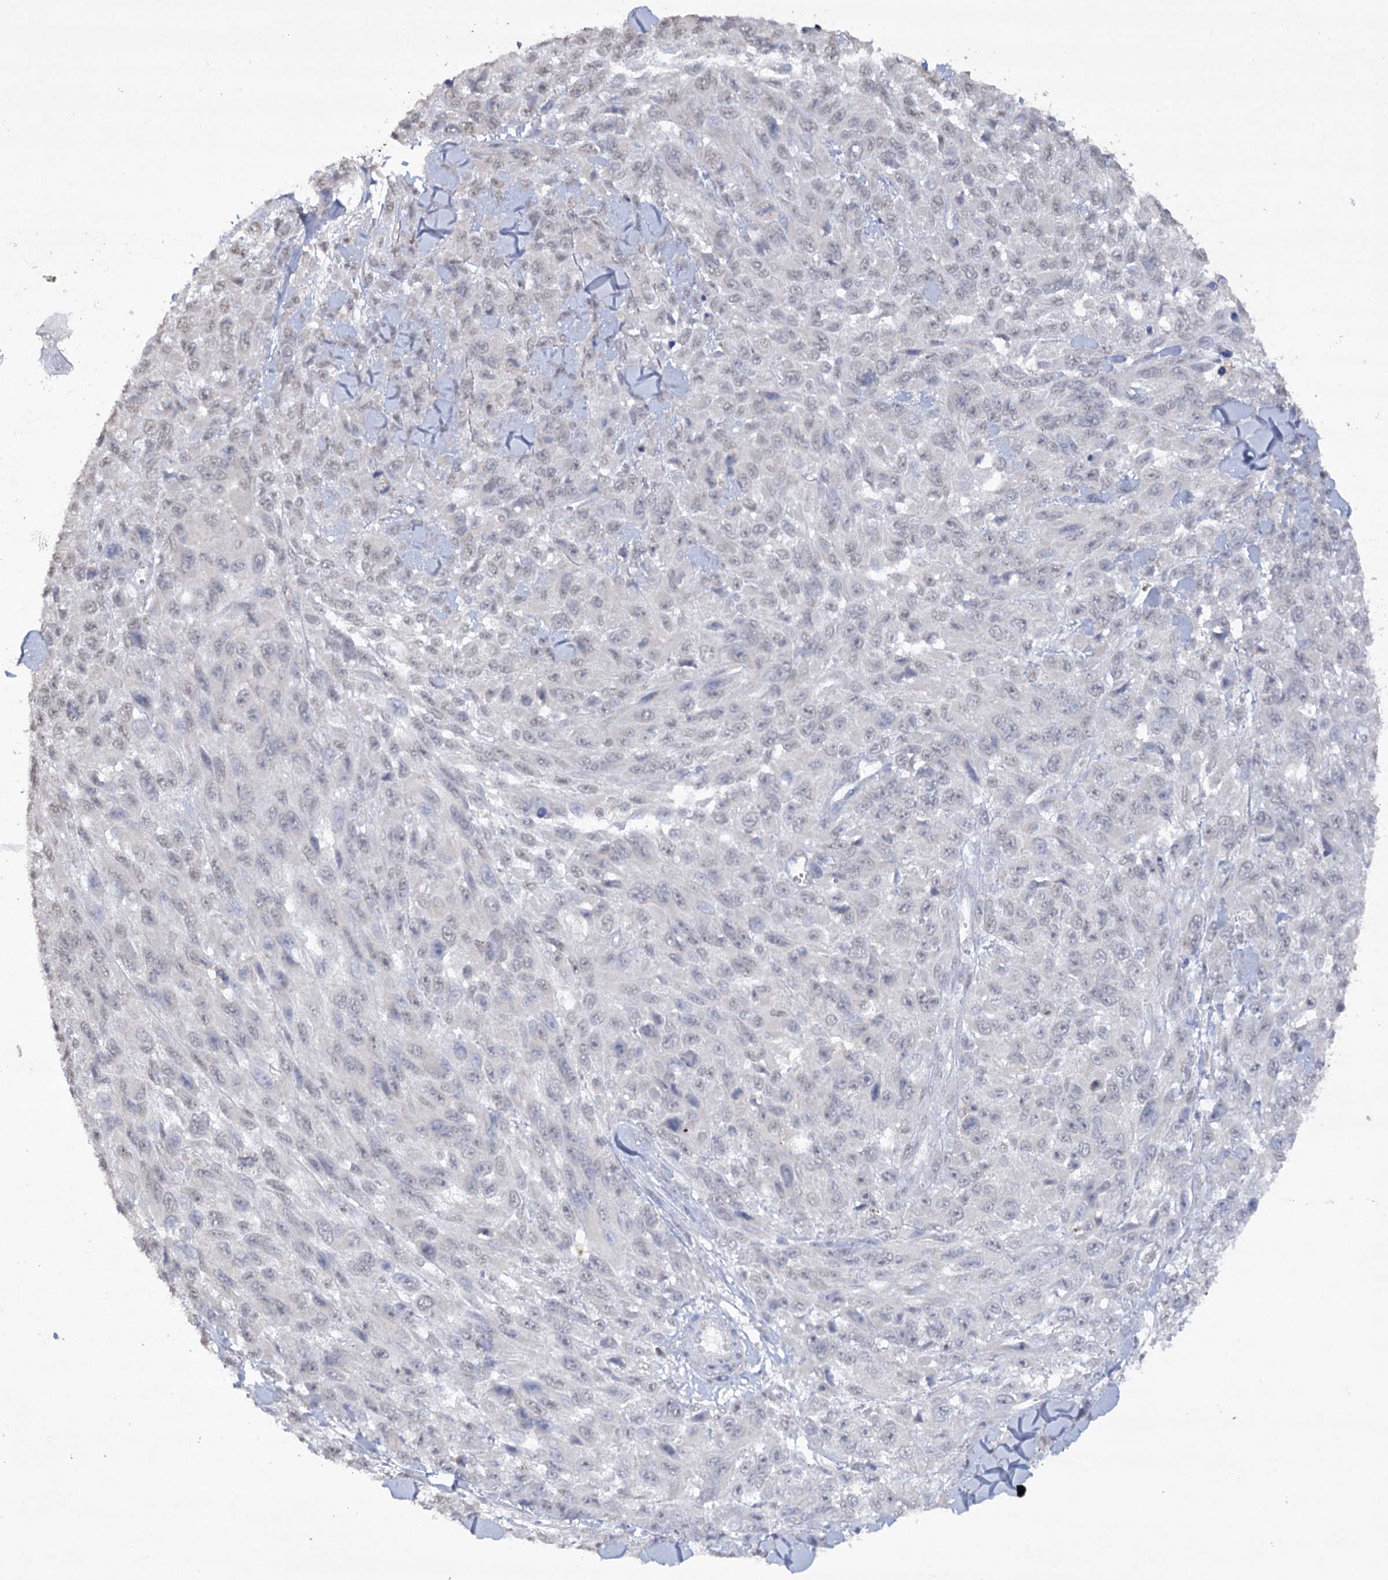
{"staining": {"intensity": "negative", "quantity": "none", "location": "none"}, "tissue": "melanoma", "cell_type": "Tumor cells", "image_type": "cancer", "snomed": [{"axis": "morphology", "description": "Malignant melanoma, NOS"}, {"axis": "topography", "description": "Skin"}], "caption": "This is an immunohistochemistry (IHC) histopathology image of malignant melanoma. There is no expression in tumor cells.", "gene": "TRAF3IP1", "patient": {"sex": "female", "age": 96}}